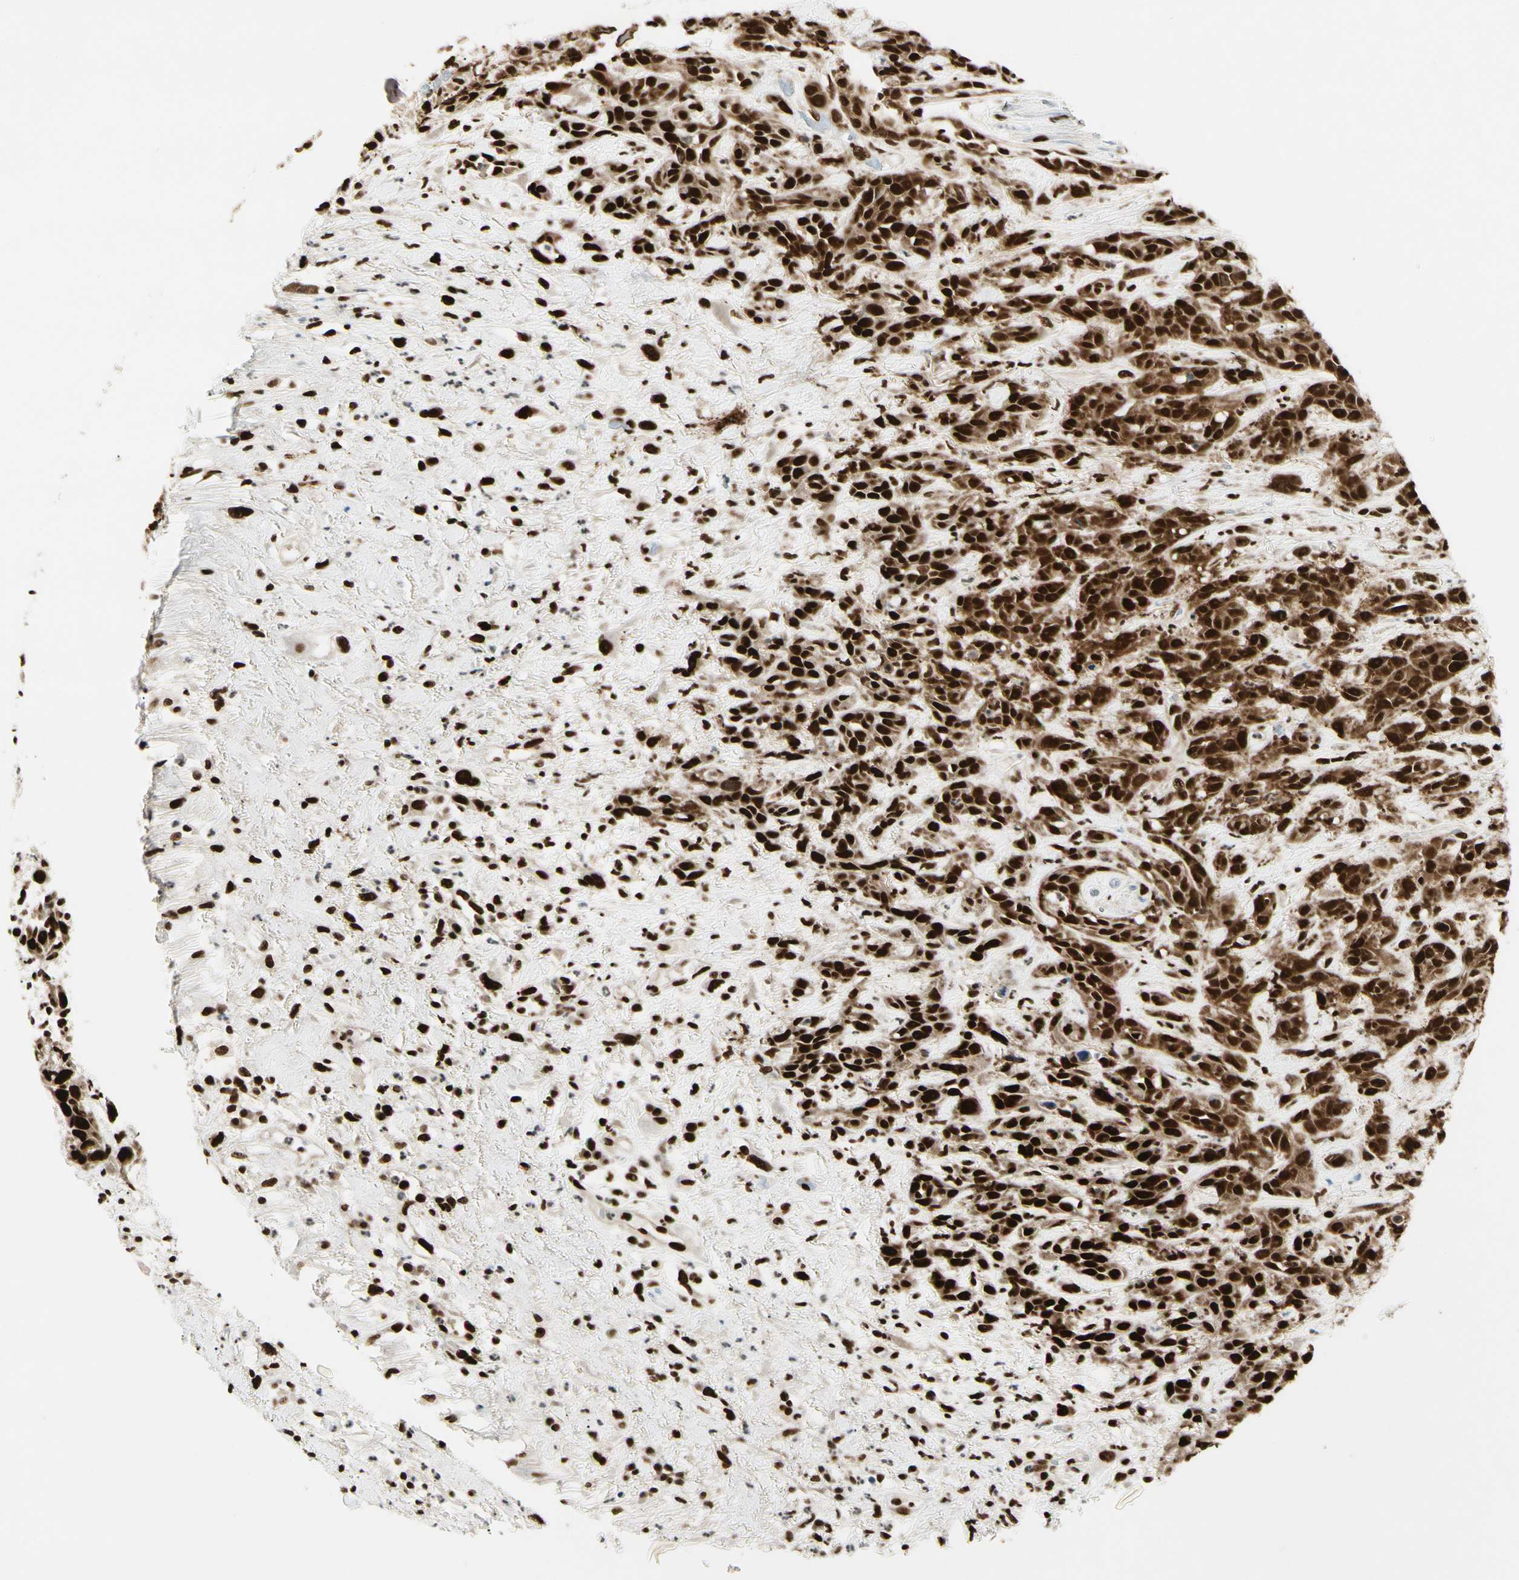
{"staining": {"intensity": "strong", "quantity": ">75%", "location": "cytoplasmic/membranous,nuclear"}, "tissue": "head and neck cancer", "cell_type": "Tumor cells", "image_type": "cancer", "snomed": [{"axis": "morphology", "description": "Squamous cell carcinoma, NOS"}, {"axis": "topography", "description": "Head-Neck"}], "caption": "Head and neck cancer stained with a protein marker reveals strong staining in tumor cells.", "gene": "FUS", "patient": {"sex": "male", "age": 62}}